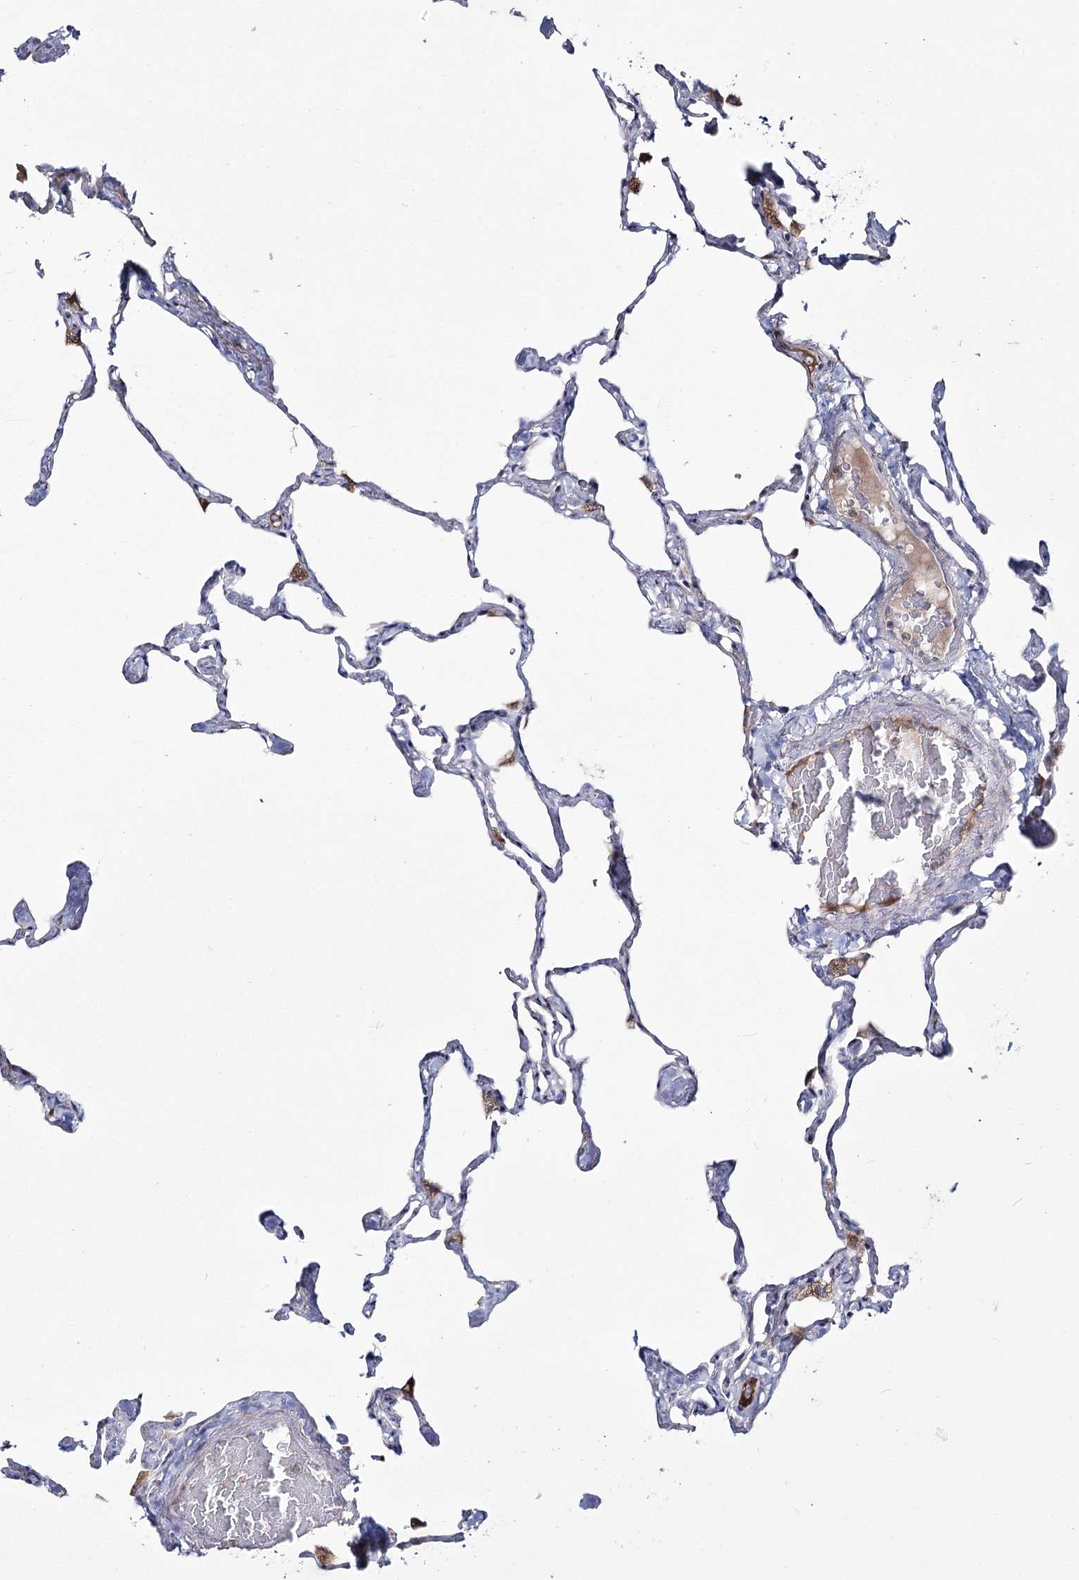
{"staining": {"intensity": "negative", "quantity": "none", "location": "none"}, "tissue": "lung", "cell_type": "Alveolar cells", "image_type": "normal", "snomed": [{"axis": "morphology", "description": "Normal tissue, NOS"}, {"axis": "topography", "description": "Lung"}], "caption": "Lung was stained to show a protein in brown. There is no significant expression in alveolar cells. The staining was performed using DAB to visualize the protein expression in brown, while the nuclei were stained in blue with hematoxylin (Magnification: 20x).", "gene": "ME3", "patient": {"sex": "male", "age": 65}}